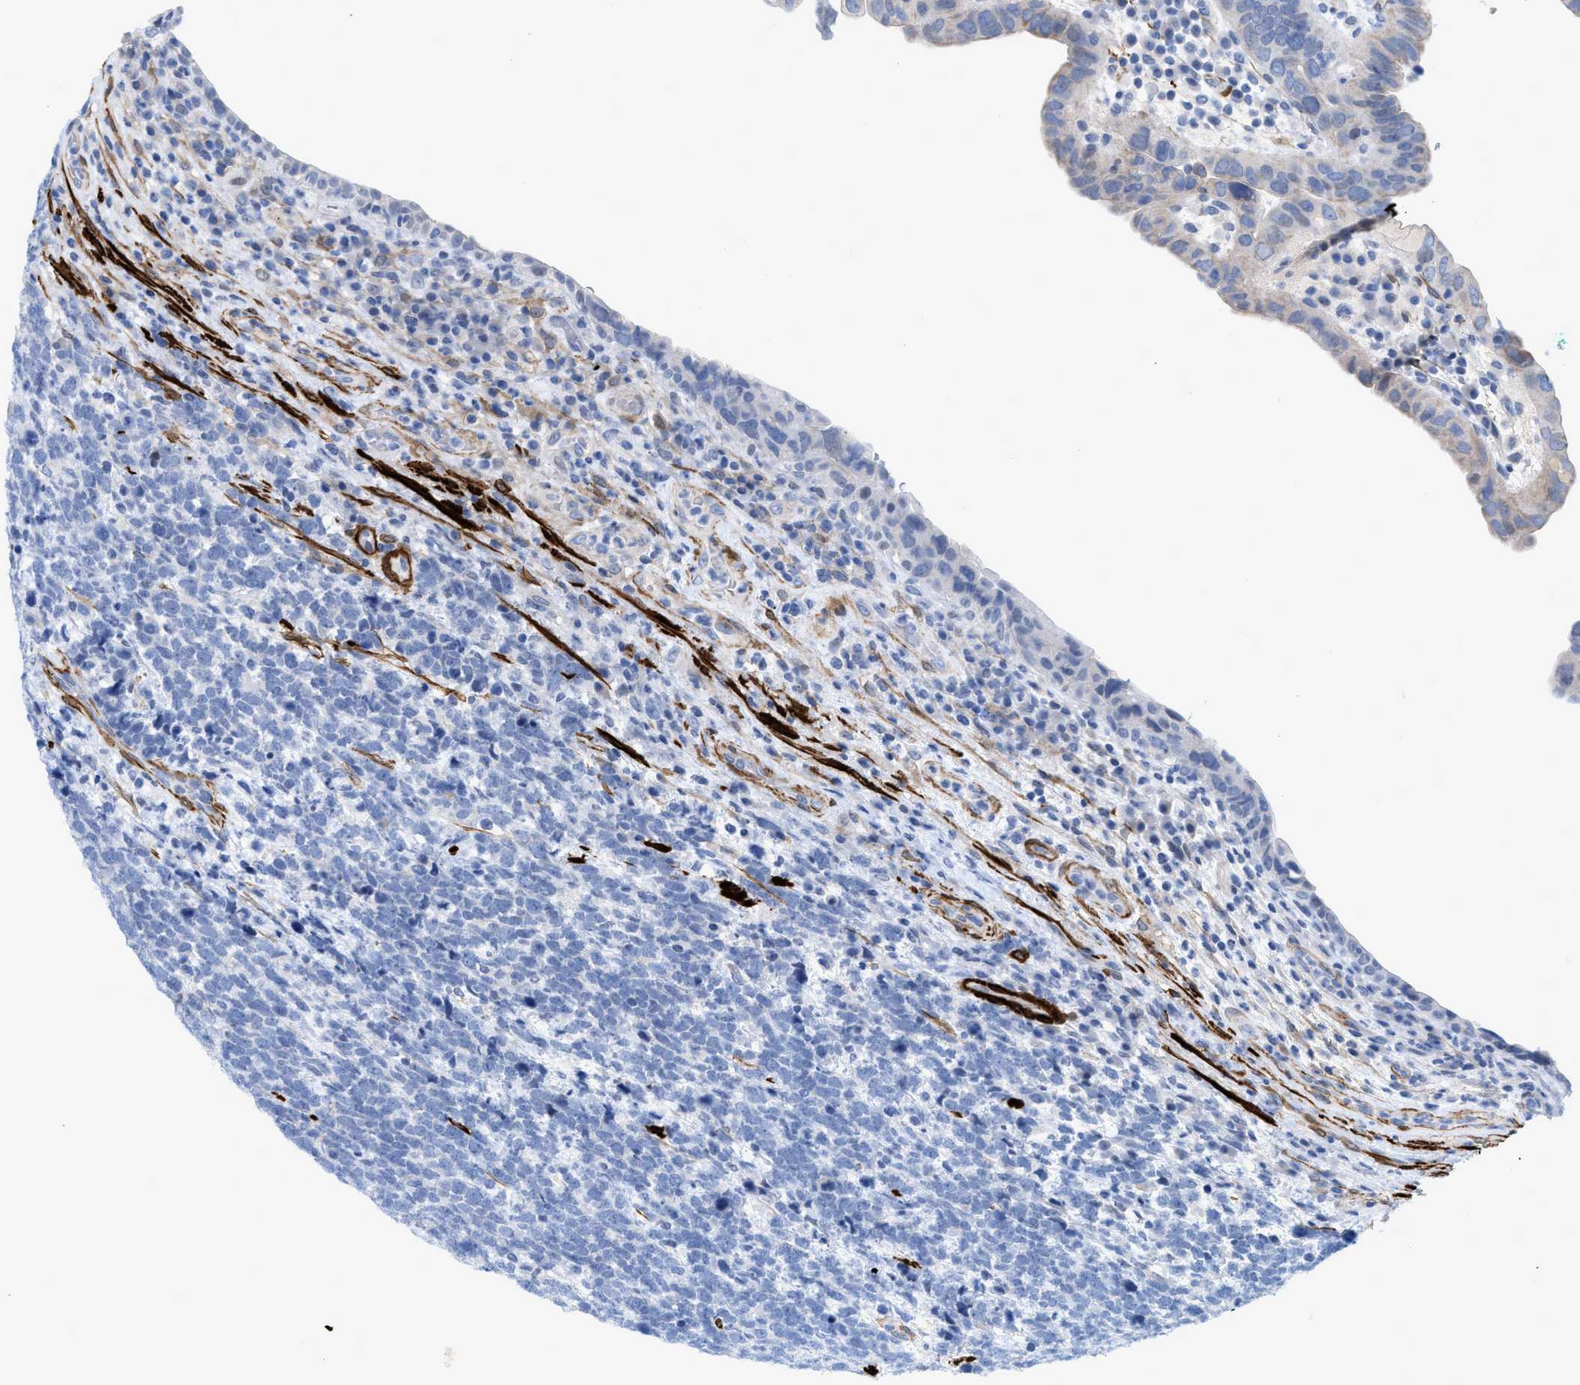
{"staining": {"intensity": "negative", "quantity": "none", "location": "none"}, "tissue": "urothelial cancer", "cell_type": "Tumor cells", "image_type": "cancer", "snomed": [{"axis": "morphology", "description": "Urothelial carcinoma, High grade"}, {"axis": "topography", "description": "Urinary bladder"}], "caption": "IHC histopathology image of neoplastic tissue: human urothelial cancer stained with DAB displays no significant protein positivity in tumor cells.", "gene": "TAGLN", "patient": {"sex": "female", "age": 82}}